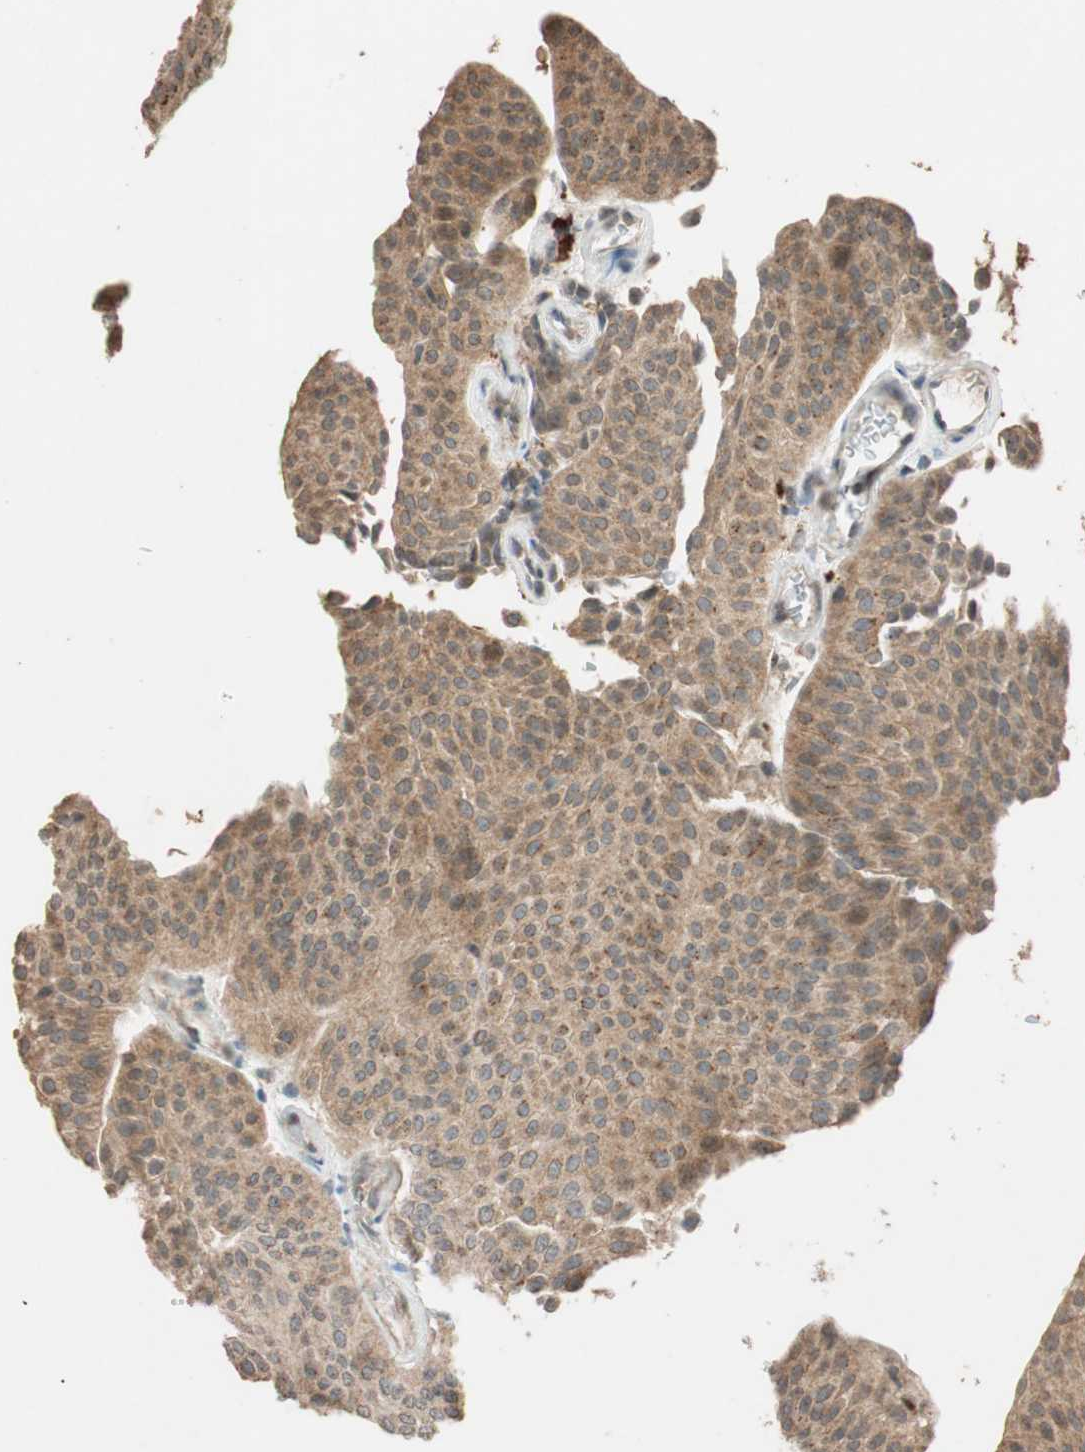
{"staining": {"intensity": "weak", "quantity": ">75%", "location": "cytoplasmic/membranous"}, "tissue": "urothelial cancer", "cell_type": "Tumor cells", "image_type": "cancer", "snomed": [{"axis": "morphology", "description": "Urothelial carcinoma, Low grade"}, {"axis": "topography", "description": "Urinary bladder"}], "caption": "This image exhibits urothelial carcinoma (low-grade) stained with immunohistochemistry to label a protein in brown. The cytoplasmic/membranous of tumor cells show weak positivity for the protein. Nuclei are counter-stained blue.", "gene": "GLB1", "patient": {"sex": "female", "age": 60}}